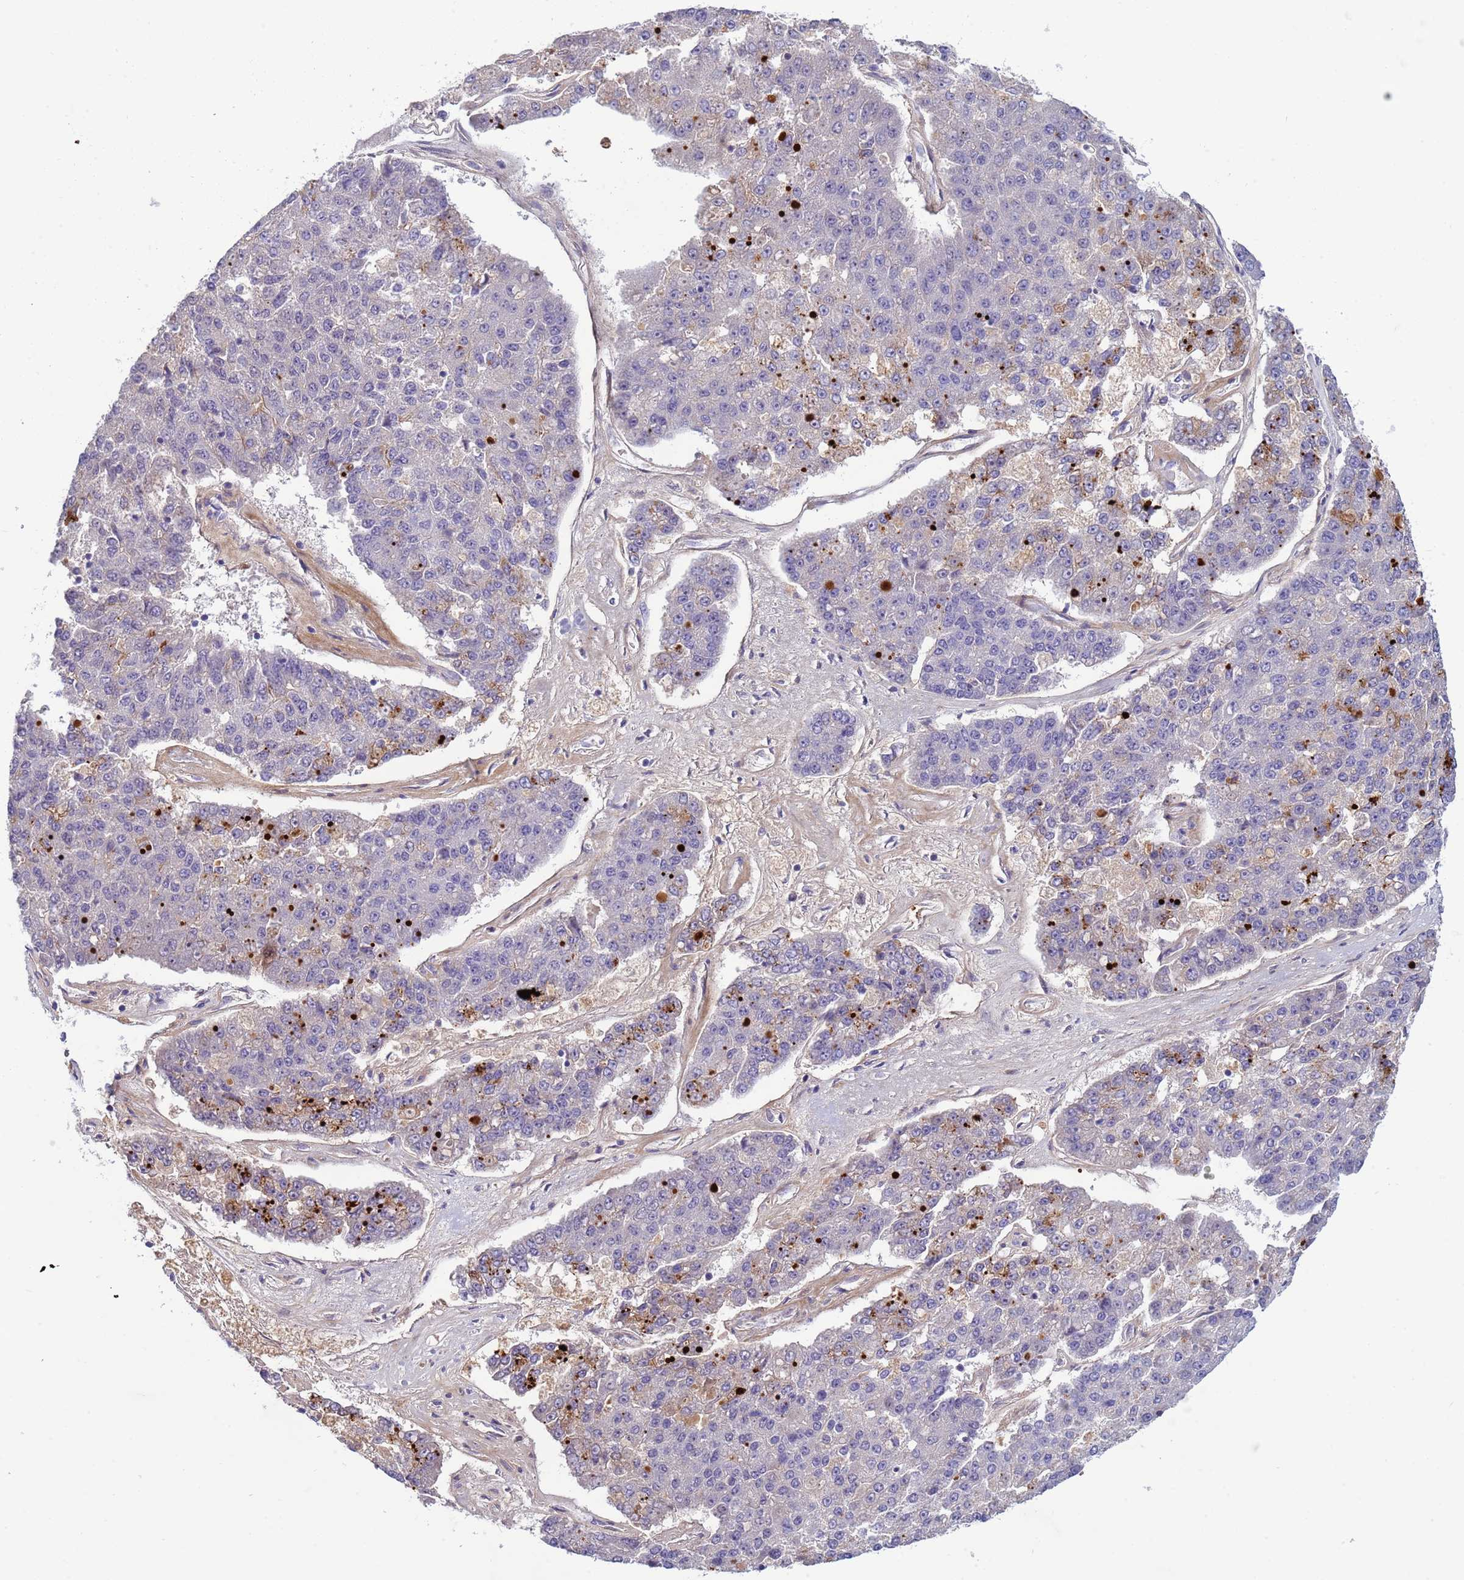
{"staining": {"intensity": "negative", "quantity": "none", "location": "none"}, "tissue": "pancreatic cancer", "cell_type": "Tumor cells", "image_type": "cancer", "snomed": [{"axis": "morphology", "description": "Adenocarcinoma, NOS"}, {"axis": "topography", "description": "Pancreas"}], "caption": "This is an IHC histopathology image of human pancreatic cancer. There is no staining in tumor cells.", "gene": "TRIM51", "patient": {"sex": "male", "age": 50}}